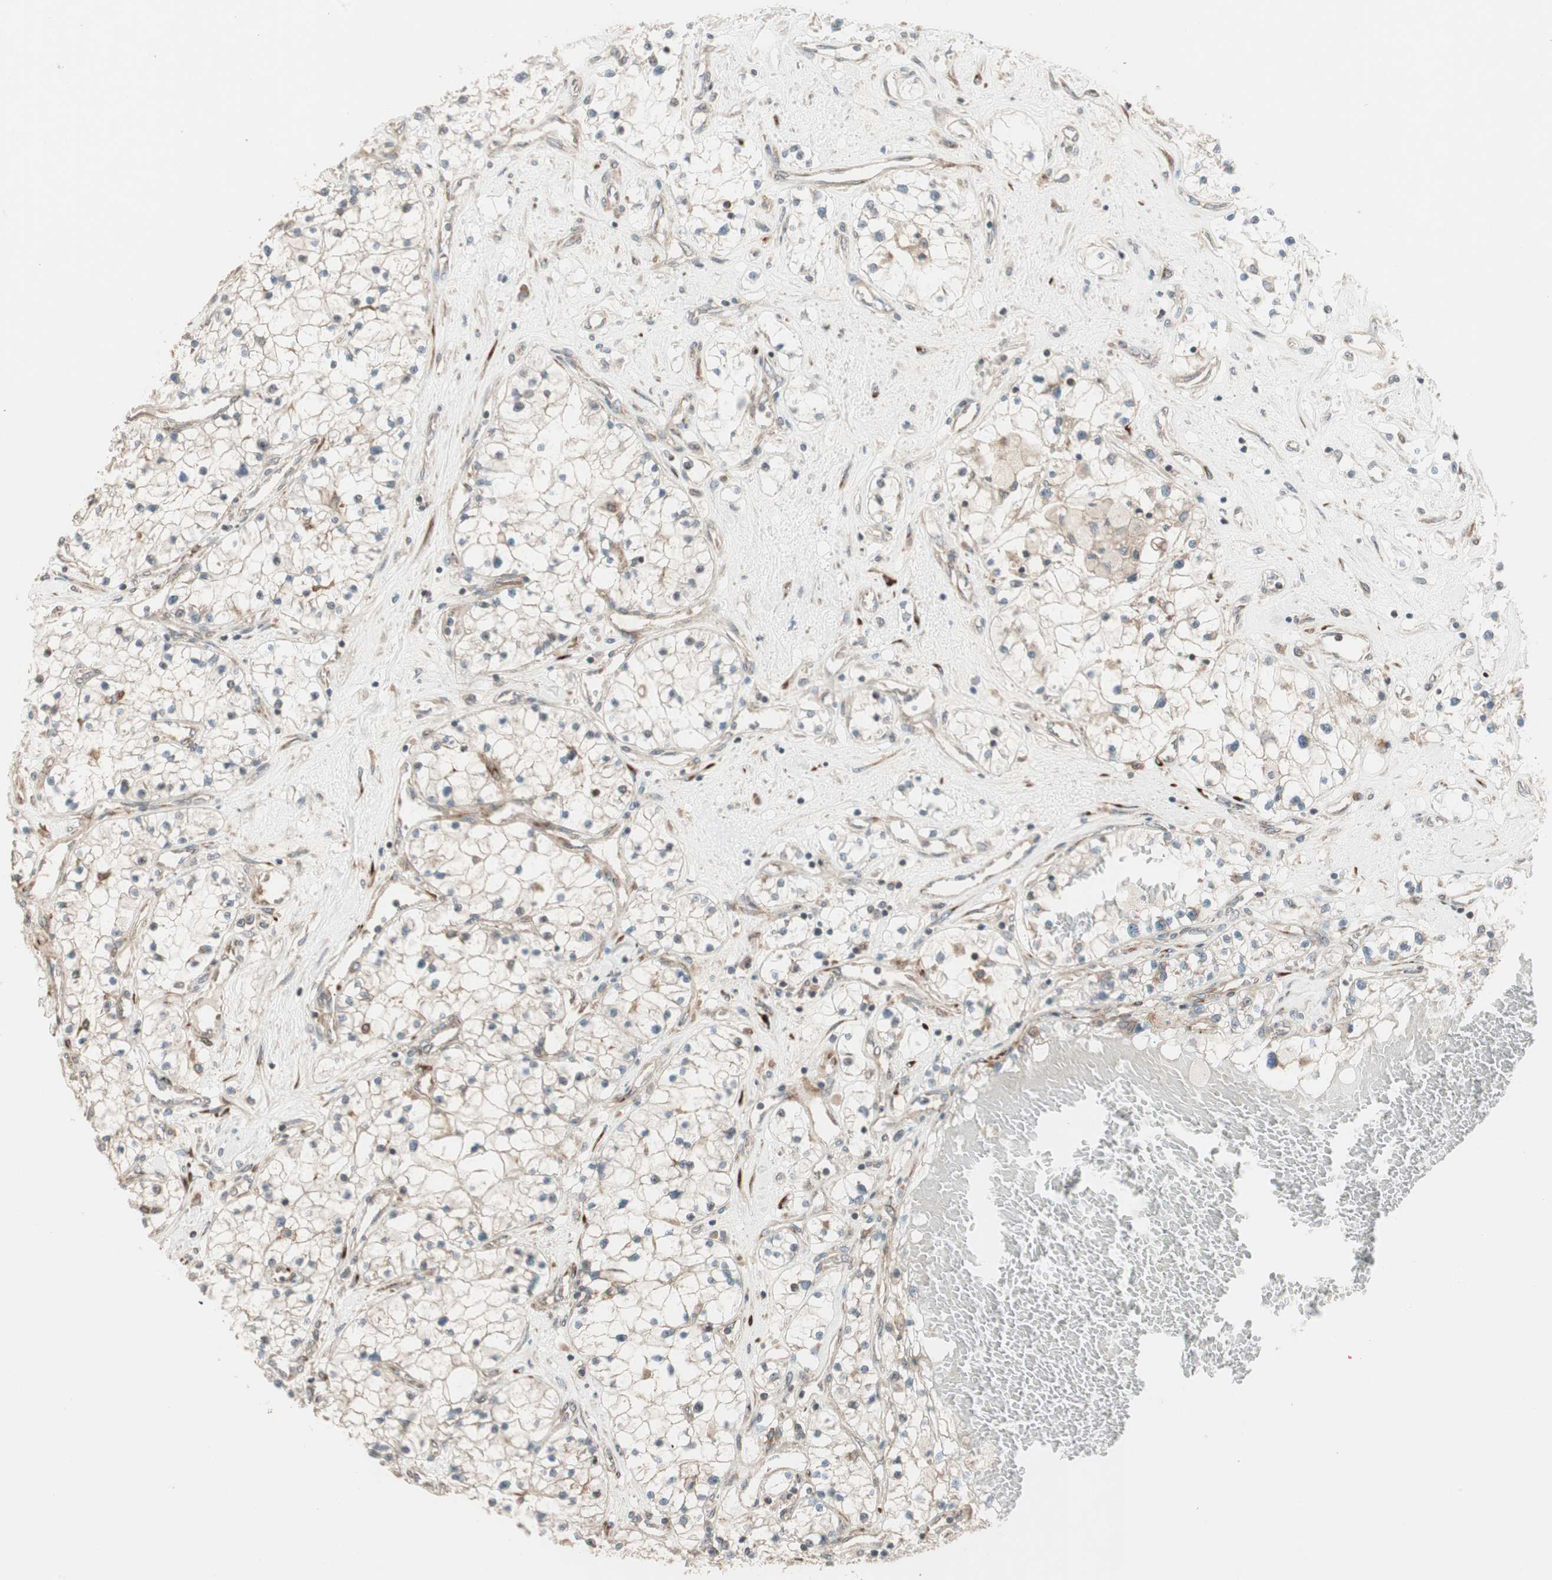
{"staining": {"intensity": "negative", "quantity": "none", "location": "none"}, "tissue": "renal cancer", "cell_type": "Tumor cells", "image_type": "cancer", "snomed": [{"axis": "morphology", "description": "Adenocarcinoma, NOS"}, {"axis": "topography", "description": "Kidney"}], "caption": "A high-resolution micrograph shows IHC staining of renal cancer, which shows no significant staining in tumor cells.", "gene": "PPP2R5E", "patient": {"sex": "male", "age": 68}}